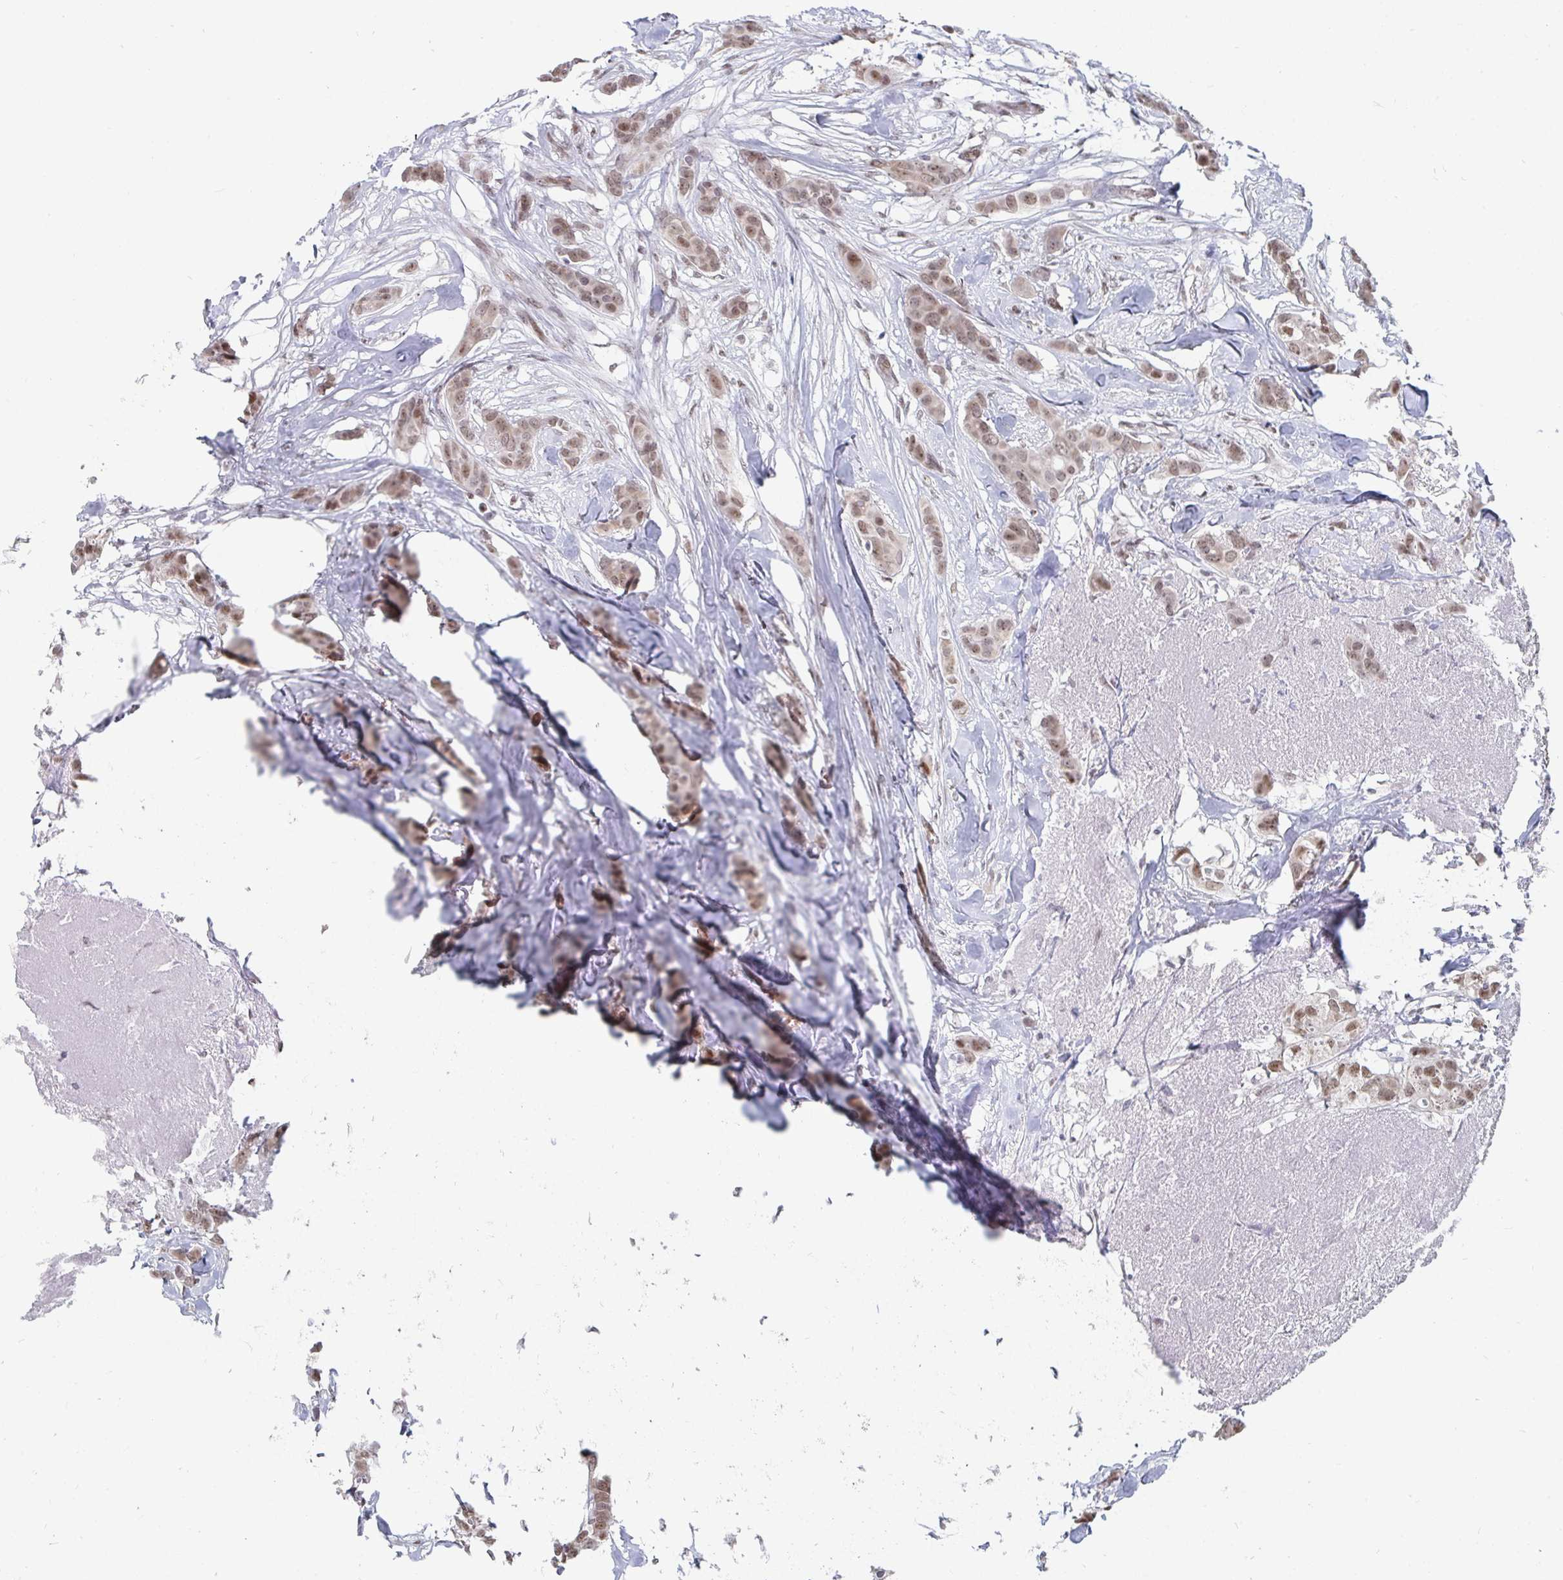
{"staining": {"intensity": "moderate", "quantity": ">75%", "location": "nuclear"}, "tissue": "breast cancer", "cell_type": "Tumor cells", "image_type": "cancer", "snomed": [{"axis": "morphology", "description": "Duct carcinoma"}, {"axis": "topography", "description": "Breast"}], "caption": "Breast infiltrating ductal carcinoma stained with immunohistochemistry (IHC) displays moderate nuclear positivity in approximately >75% of tumor cells. The staining was performed using DAB (3,3'-diaminobenzidine), with brown indicating positive protein expression. Nuclei are stained blue with hematoxylin.", "gene": "TRIP12", "patient": {"sex": "female", "age": 62}}